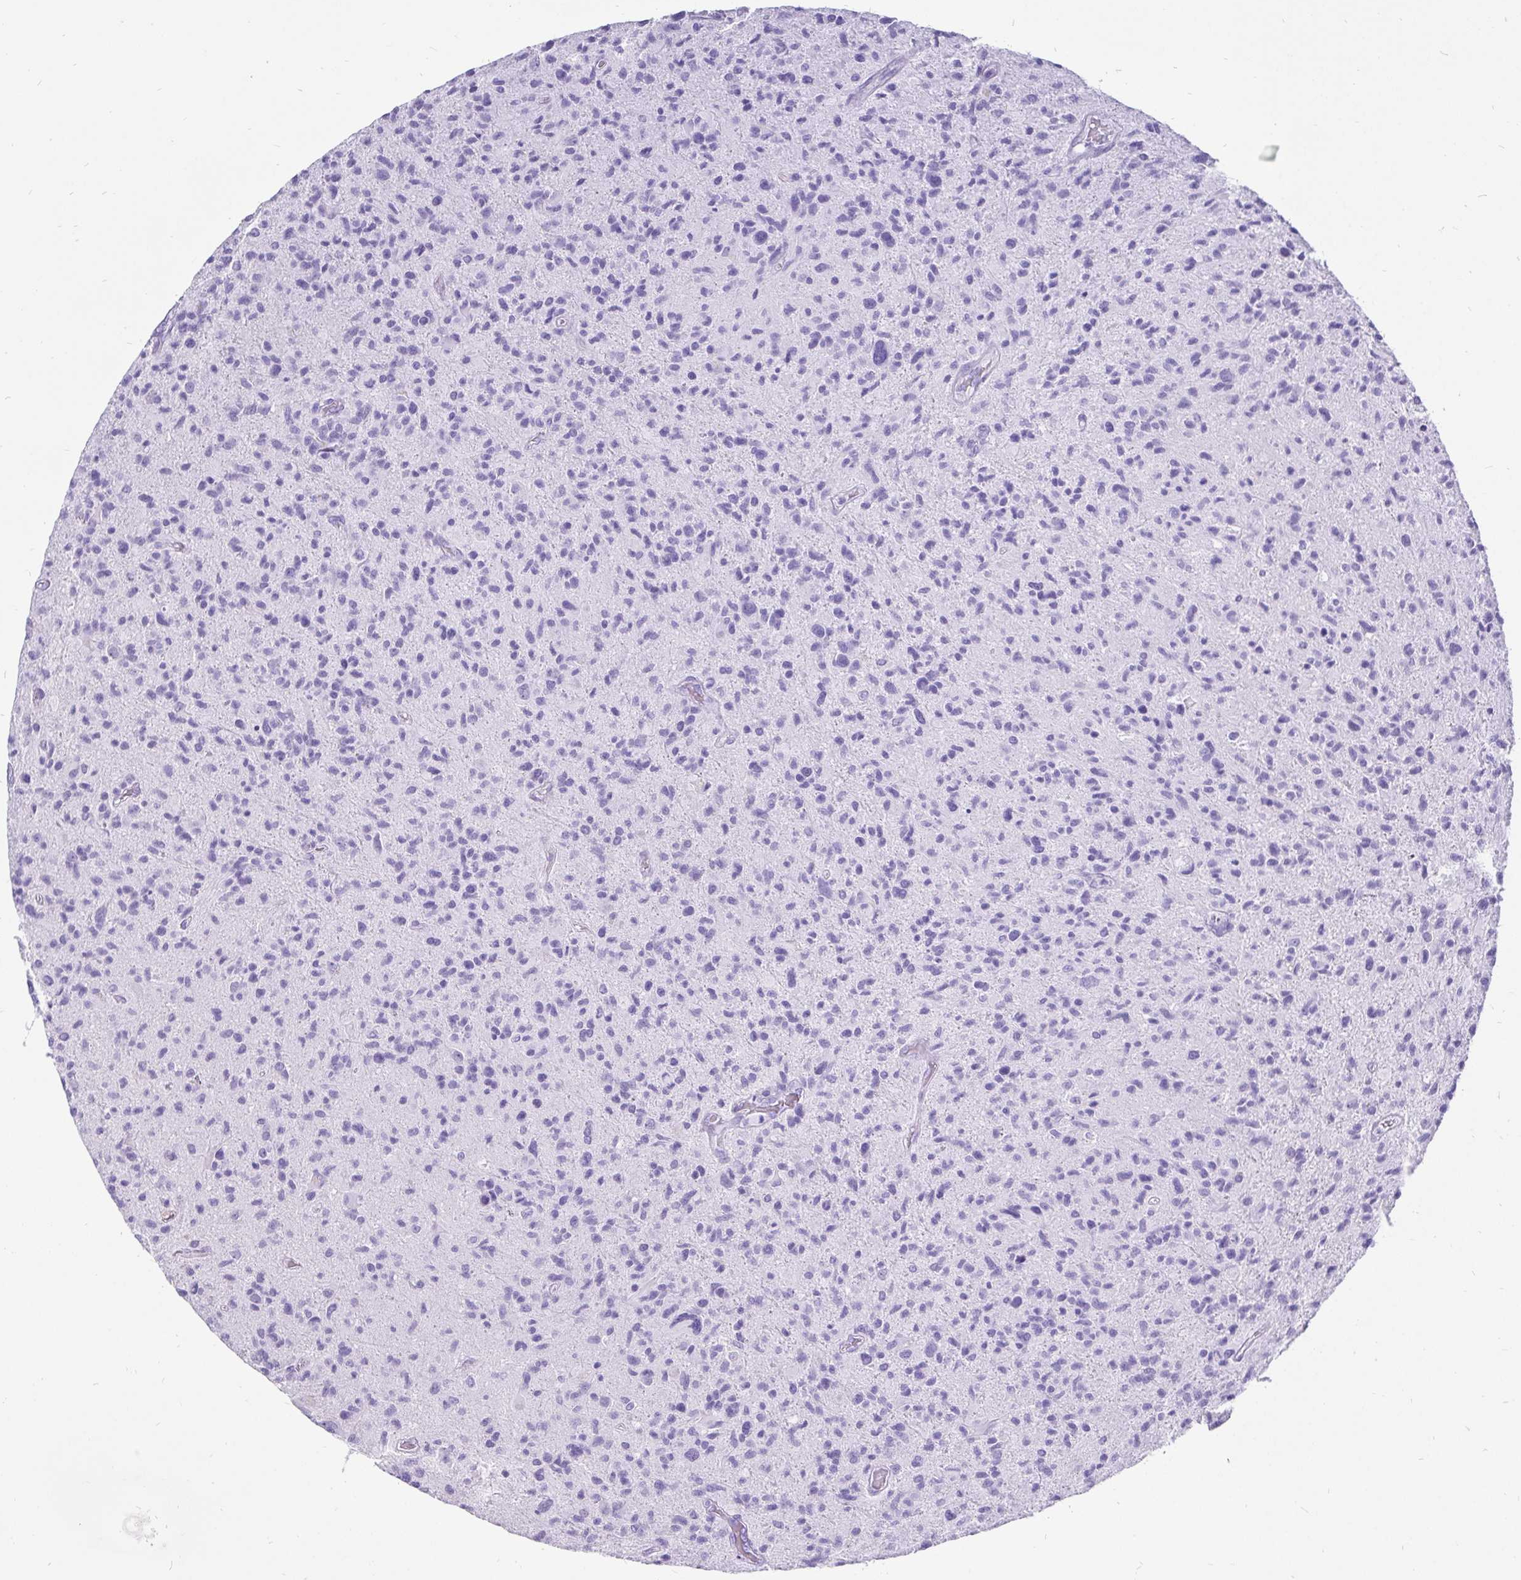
{"staining": {"intensity": "negative", "quantity": "none", "location": "none"}, "tissue": "glioma", "cell_type": "Tumor cells", "image_type": "cancer", "snomed": [{"axis": "morphology", "description": "Glioma, malignant, High grade"}, {"axis": "topography", "description": "Brain"}], "caption": "Micrograph shows no significant protein staining in tumor cells of malignant high-grade glioma. (DAB IHC with hematoxylin counter stain).", "gene": "KRT13", "patient": {"sex": "female", "age": 70}}